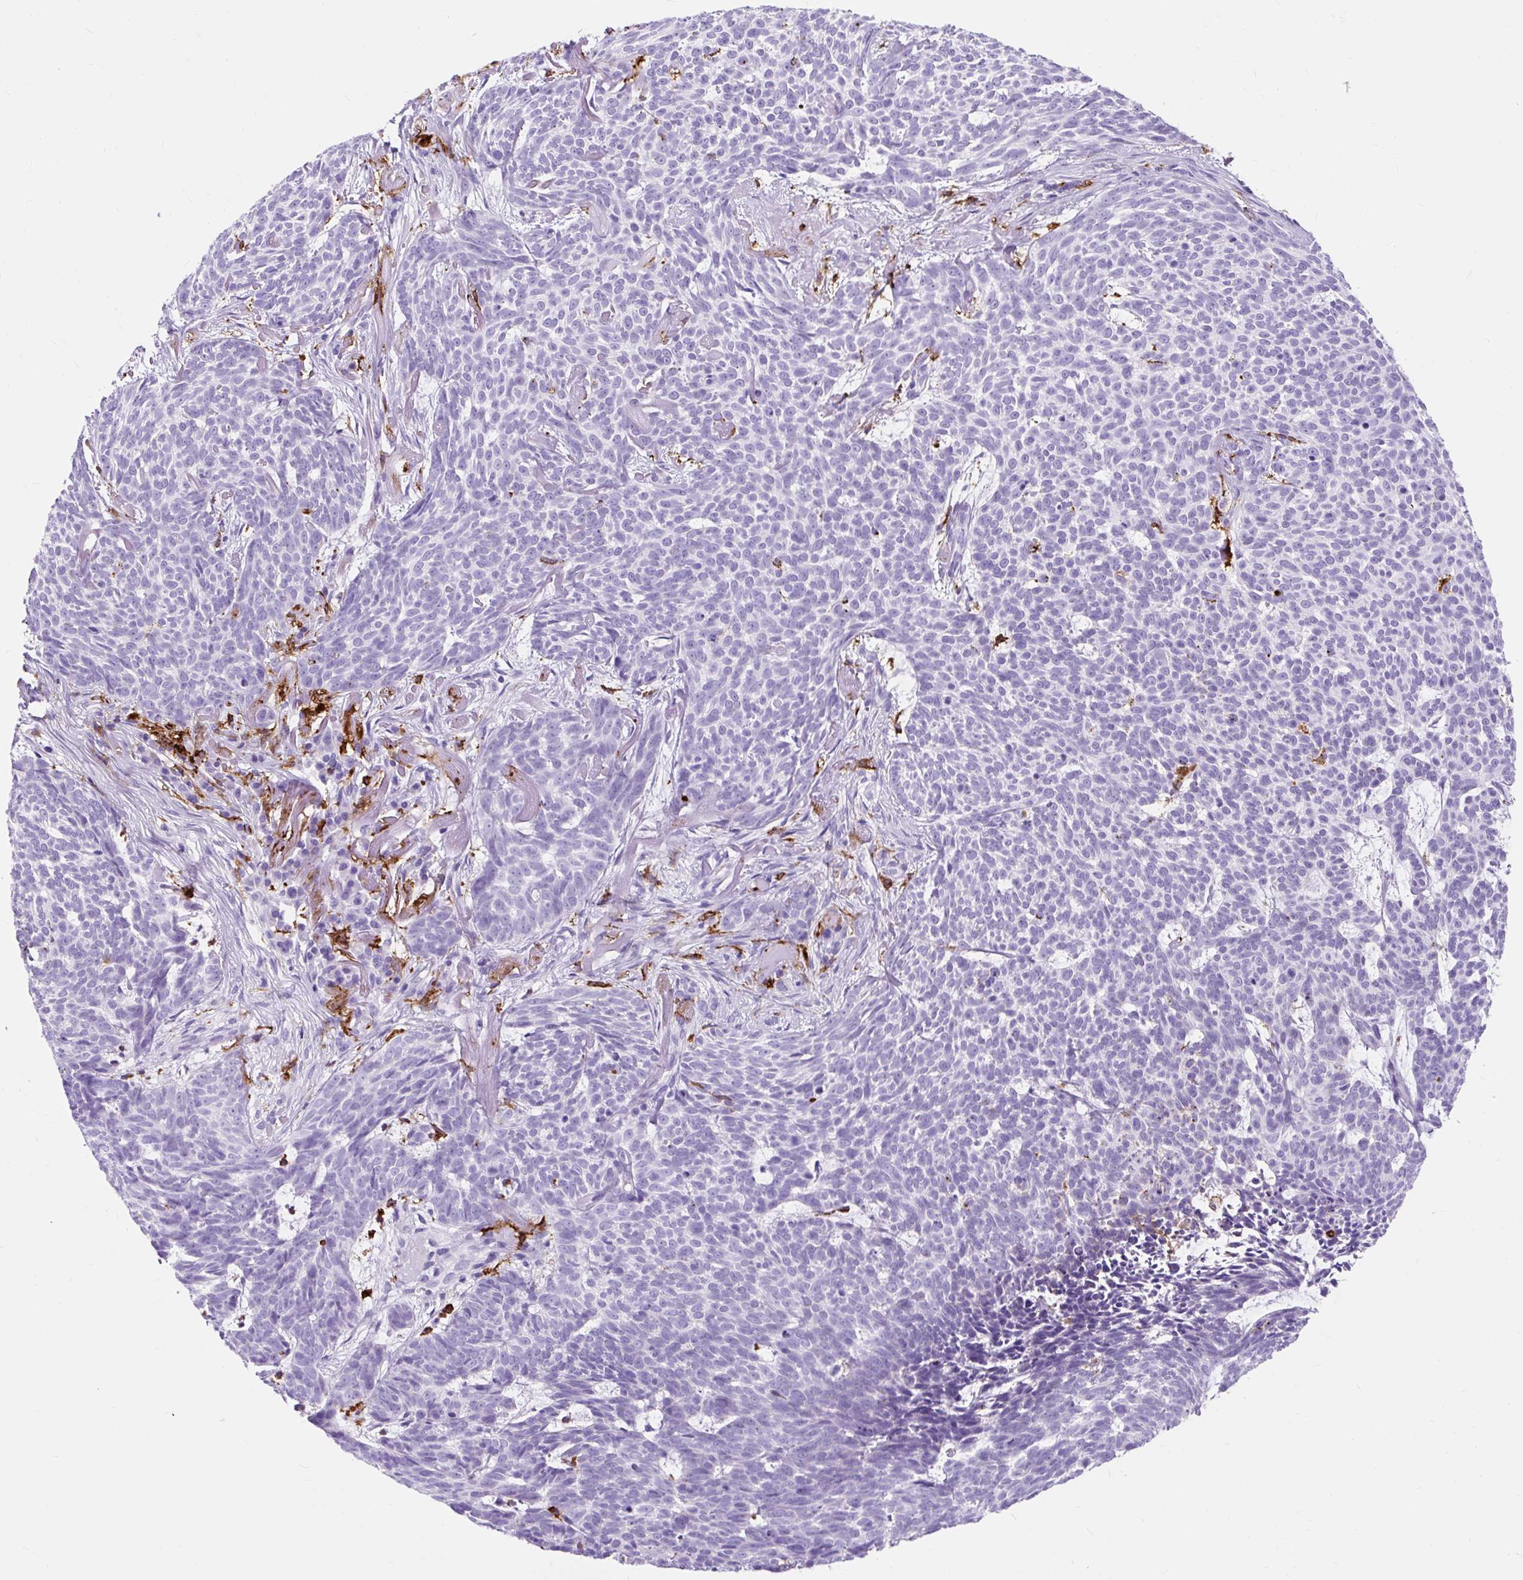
{"staining": {"intensity": "negative", "quantity": "none", "location": "none"}, "tissue": "skin cancer", "cell_type": "Tumor cells", "image_type": "cancer", "snomed": [{"axis": "morphology", "description": "Basal cell carcinoma"}, {"axis": "topography", "description": "Skin"}], "caption": "Tumor cells are negative for protein expression in human skin basal cell carcinoma.", "gene": "HLA-DRA", "patient": {"sex": "female", "age": 93}}